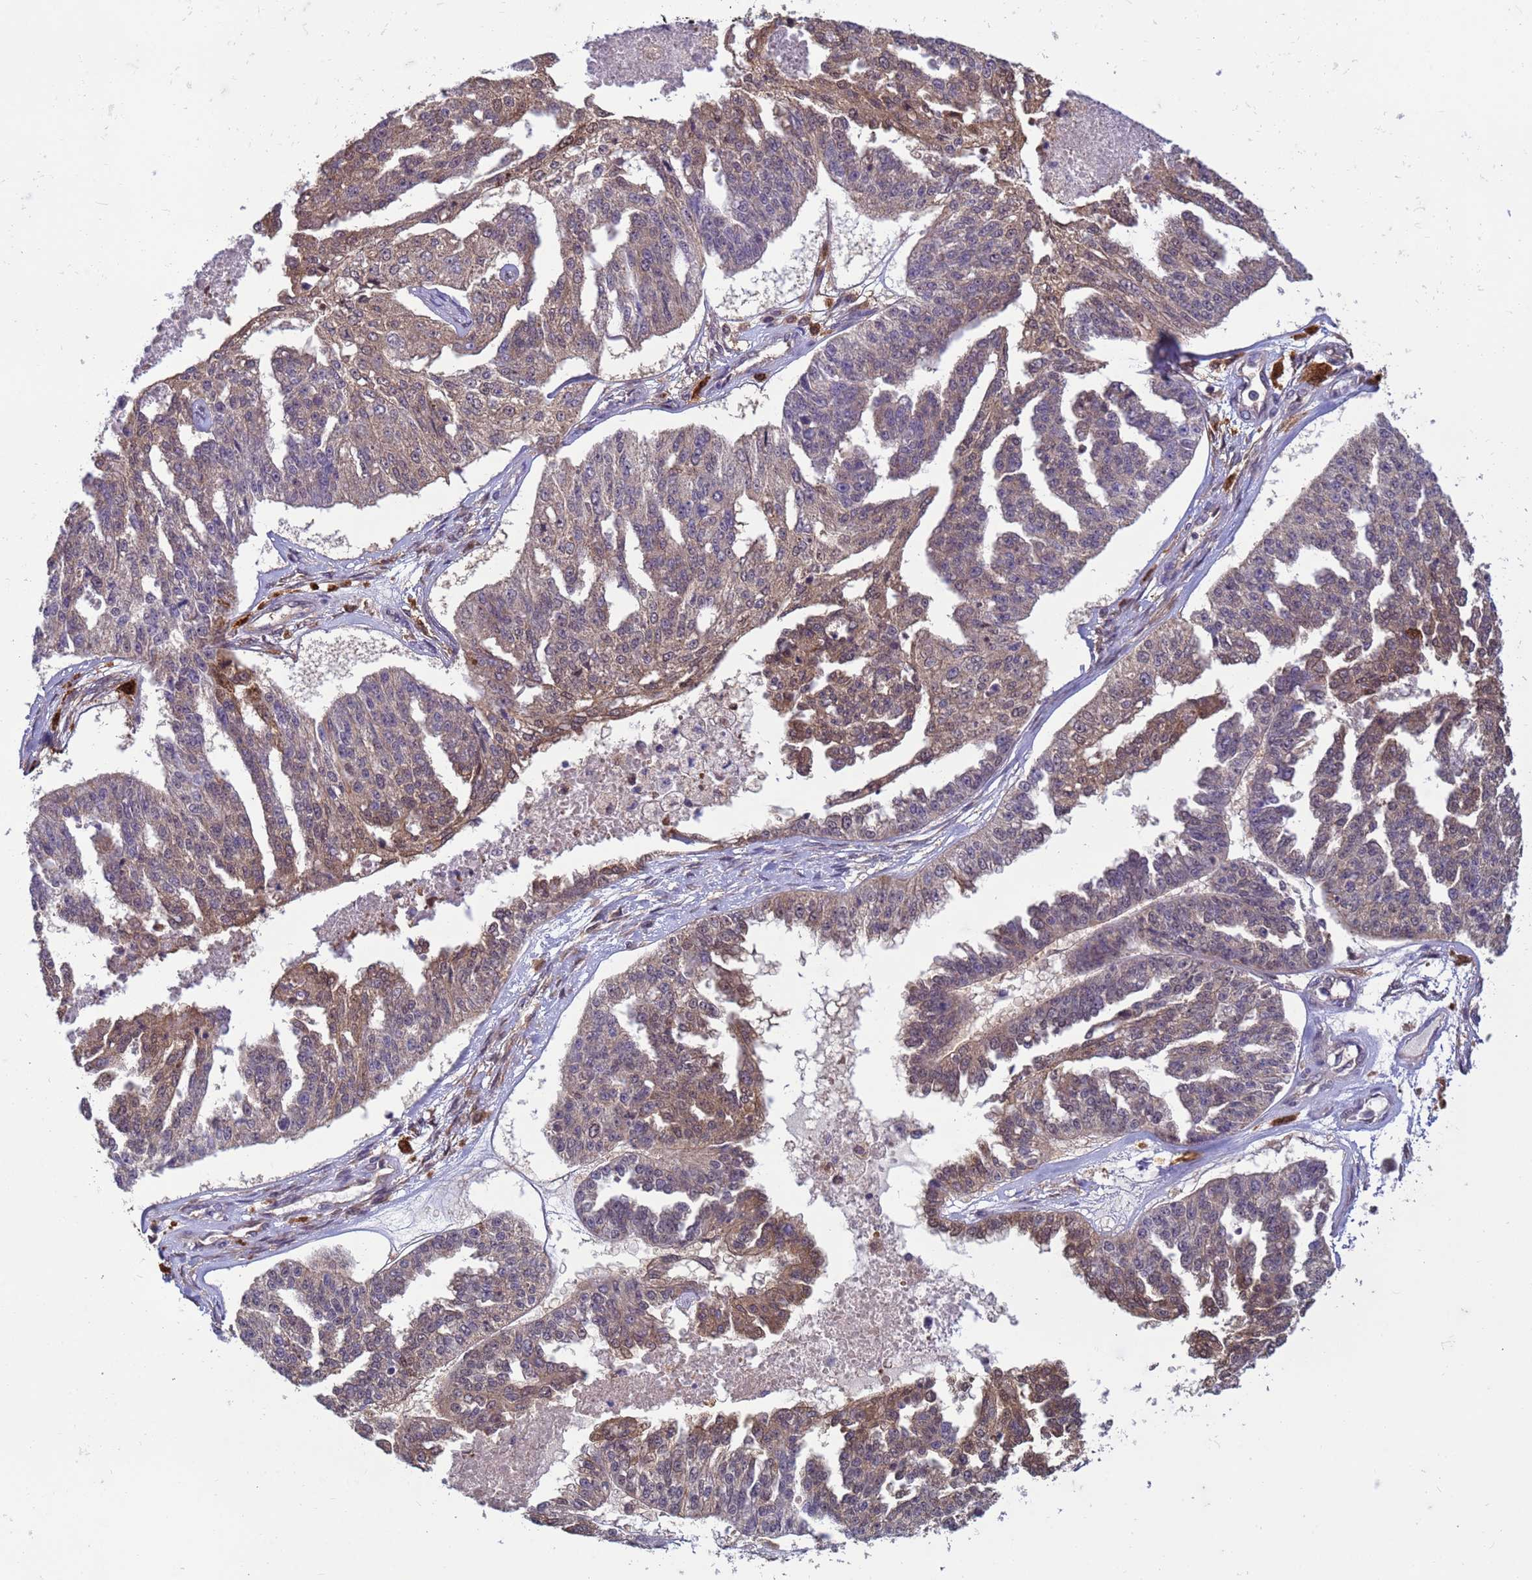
{"staining": {"intensity": "moderate", "quantity": "<25%", "location": "cytoplasmic/membranous,nuclear"}, "tissue": "ovarian cancer", "cell_type": "Tumor cells", "image_type": "cancer", "snomed": [{"axis": "morphology", "description": "Cystadenocarcinoma, serous, NOS"}, {"axis": "topography", "description": "Ovary"}], "caption": "IHC image of ovarian cancer stained for a protein (brown), which displays low levels of moderate cytoplasmic/membranous and nuclear positivity in about <25% of tumor cells.", "gene": "NPEPPS", "patient": {"sex": "female", "age": 58}}